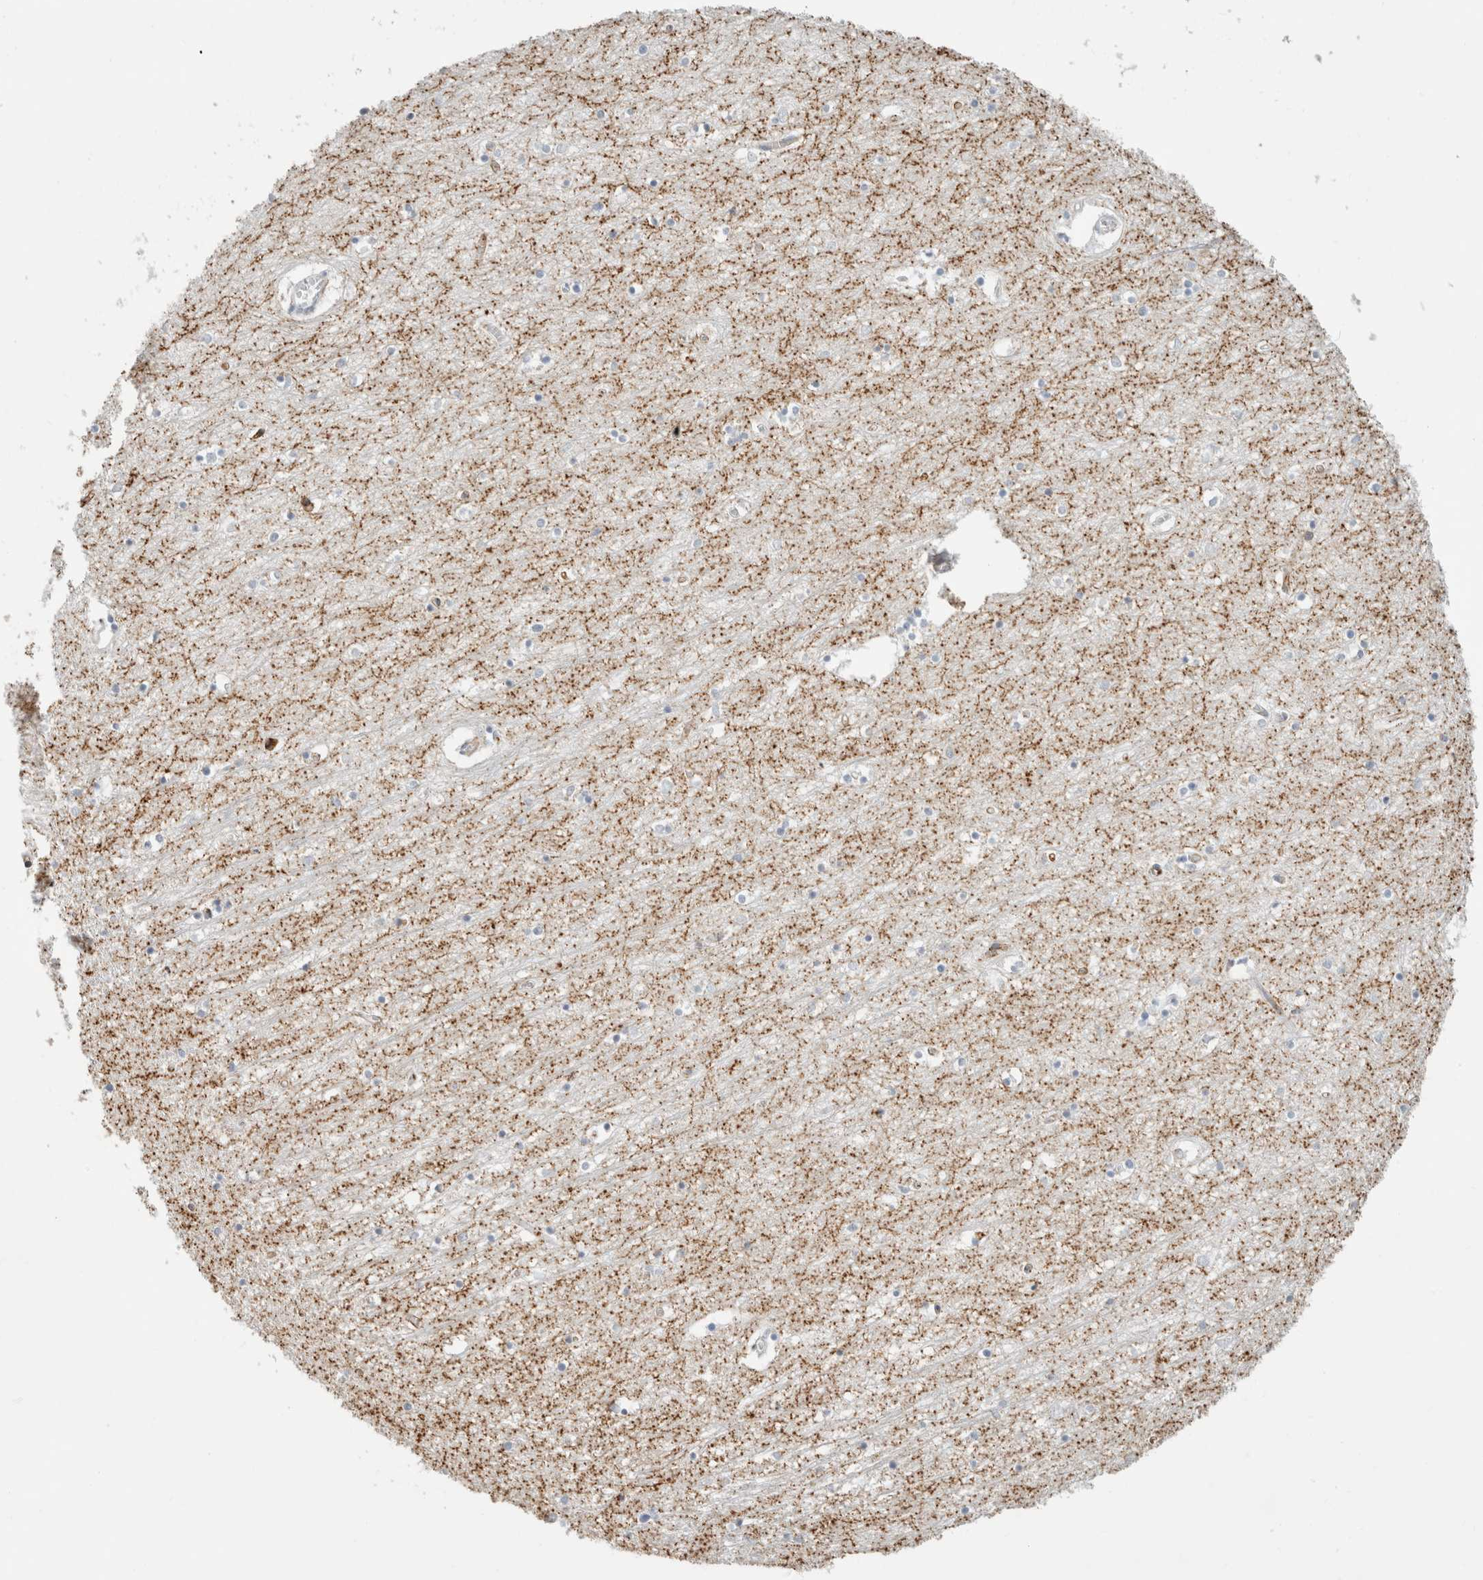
{"staining": {"intensity": "negative", "quantity": "none", "location": "none"}, "tissue": "hippocampus", "cell_type": "Glial cells", "image_type": "normal", "snomed": [{"axis": "morphology", "description": "Normal tissue, NOS"}, {"axis": "topography", "description": "Hippocampus"}], "caption": "Immunohistochemistry (IHC) photomicrograph of benign hippocampus: hippocampus stained with DAB exhibits no significant protein positivity in glial cells.", "gene": "SLC6A1", "patient": {"sex": "male", "age": 70}}